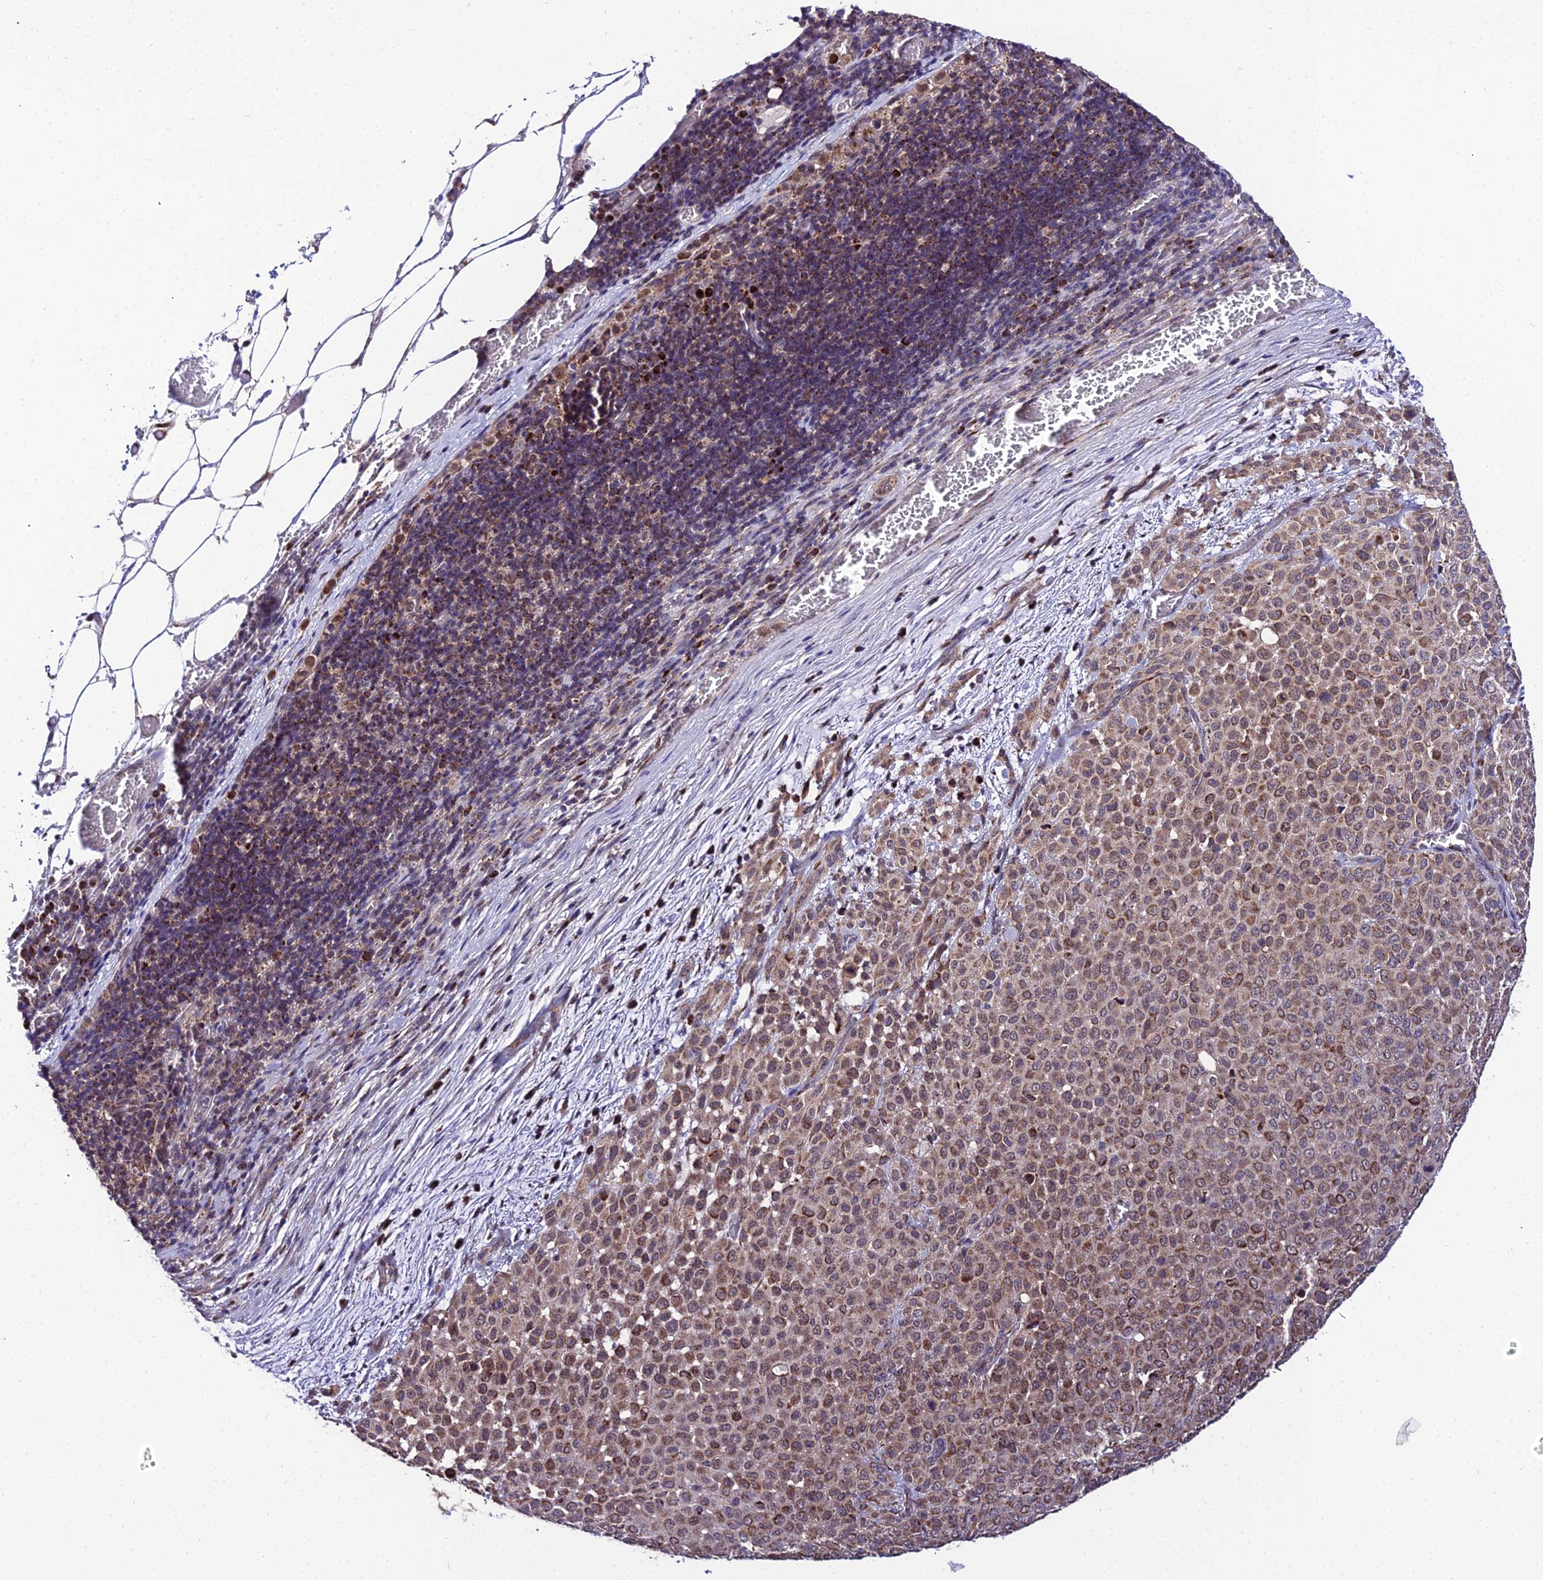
{"staining": {"intensity": "moderate", "quantity": ">75%", "location": "cytoplasmic/membranous"}, "tissue": "melanoma", "cell_type": "Tumor cells", "image_type": "cancer", "snomed": [{"axis": "morphology", "description": "Malignant melanoma, Metastatic site"}, {"axis": "topography", "description": "Skin"}], "caption": "Immunohistochemical staining of melanoma exhibits medium levels of moderate cytoplasmic/membranous positivity in approximately >75% of tumor cells.", "gene": "PSMD2", "patient": {"sex": "female", "age": 81}}